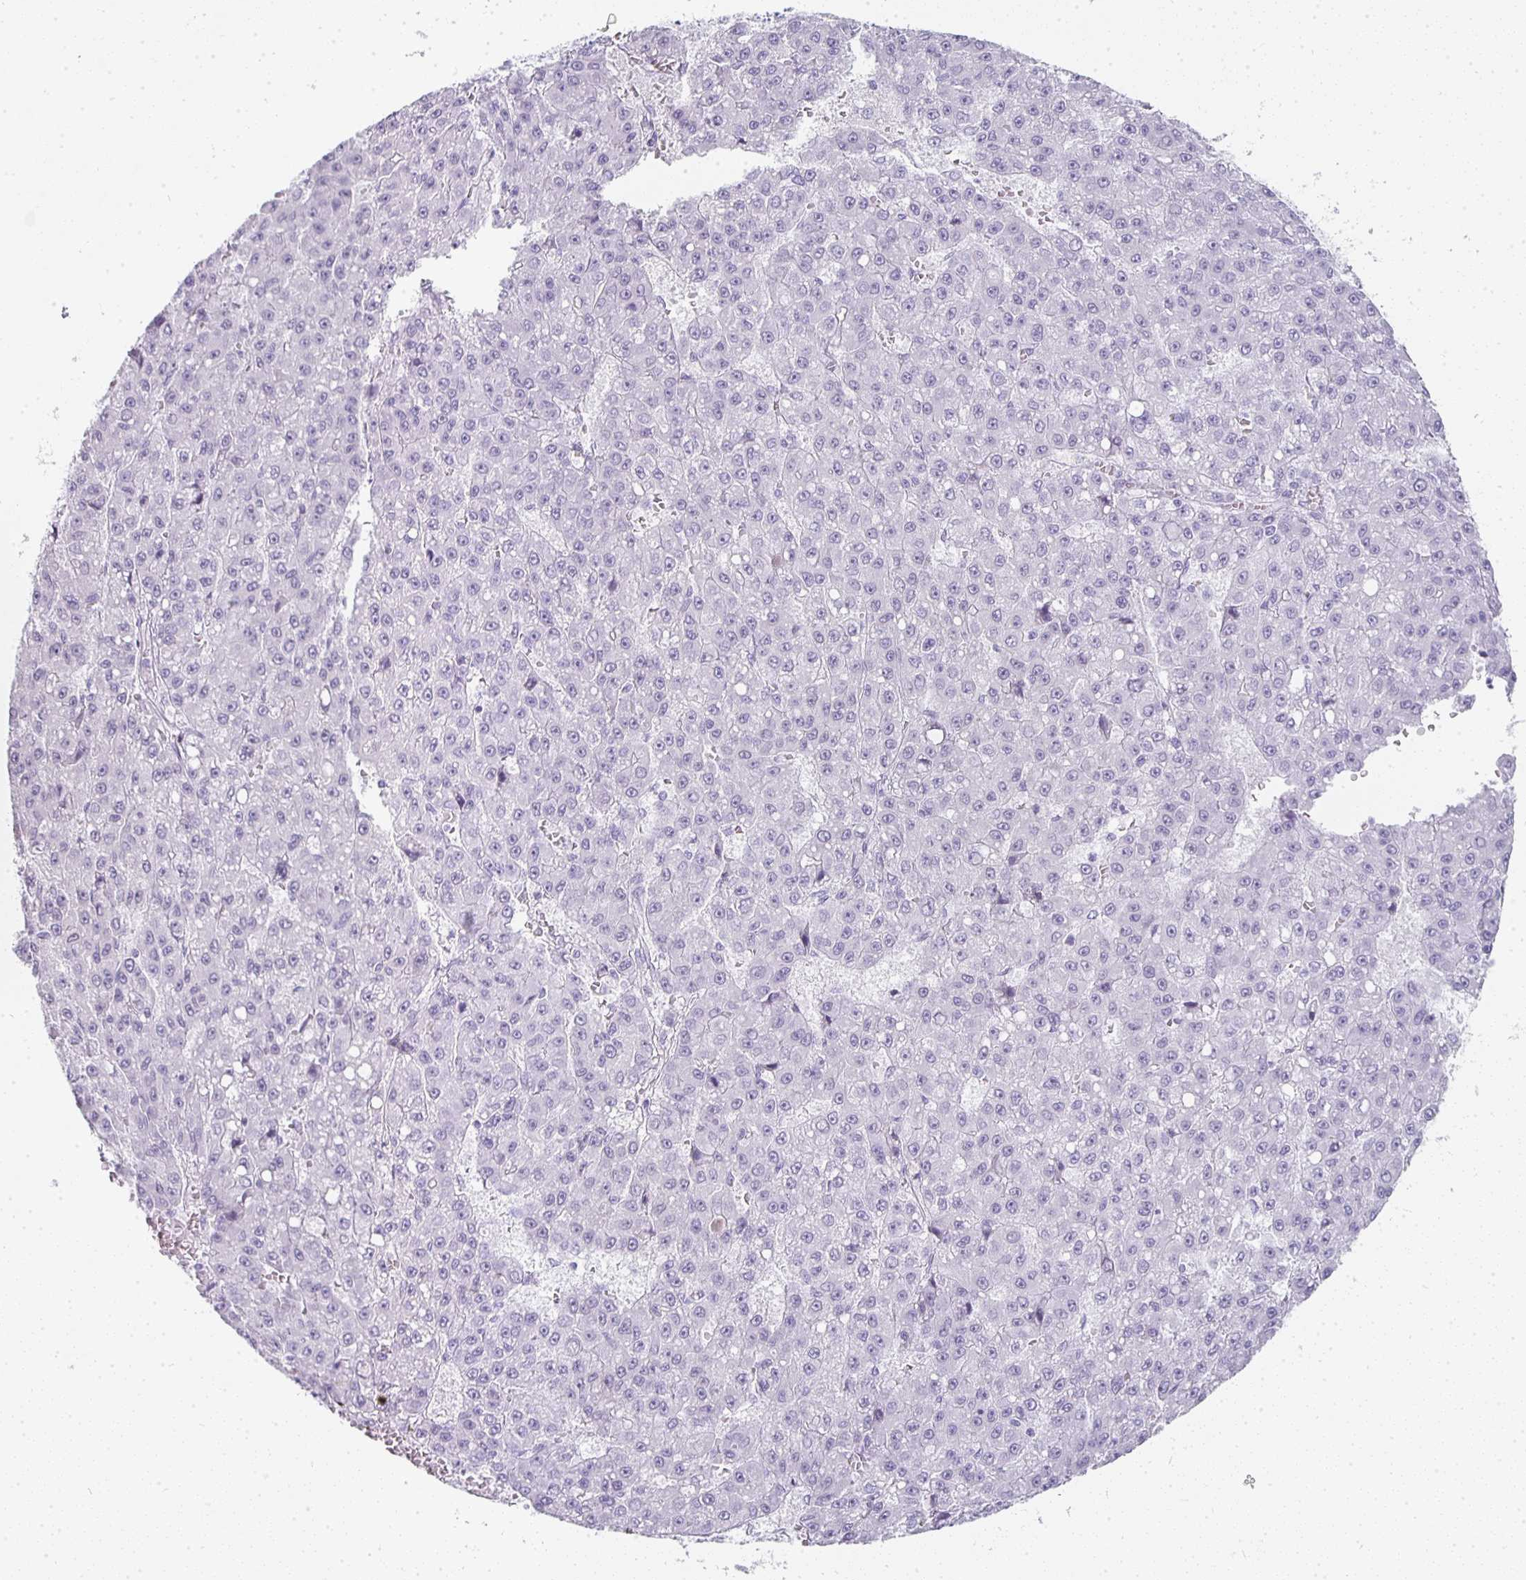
{"staining": {"intensity": "negative", "quantity": "none", "location": "none"}, "tissue": "liver cancer", "cell_type": "Tumor cells", "image_type": "cancer", "snomed": [{"axis": "morphology", "description": "Carcinoma, Hepatocellular, NOS"}, {"axis": "topography", "description": "Liver"}], "caption": "IHC micrograph of neoplastic tissue: liver hepatocellular carcinoma stained with DAB displays no significant protein expression in tumor cells. Brightfield microscopy of immunohistochemistry (IHC) stained with DAB (brown) and hematoxylin (blue), captured at high magnification.", "gene": "TPSD1", "patient": {"sex": "male", "age": 70}}